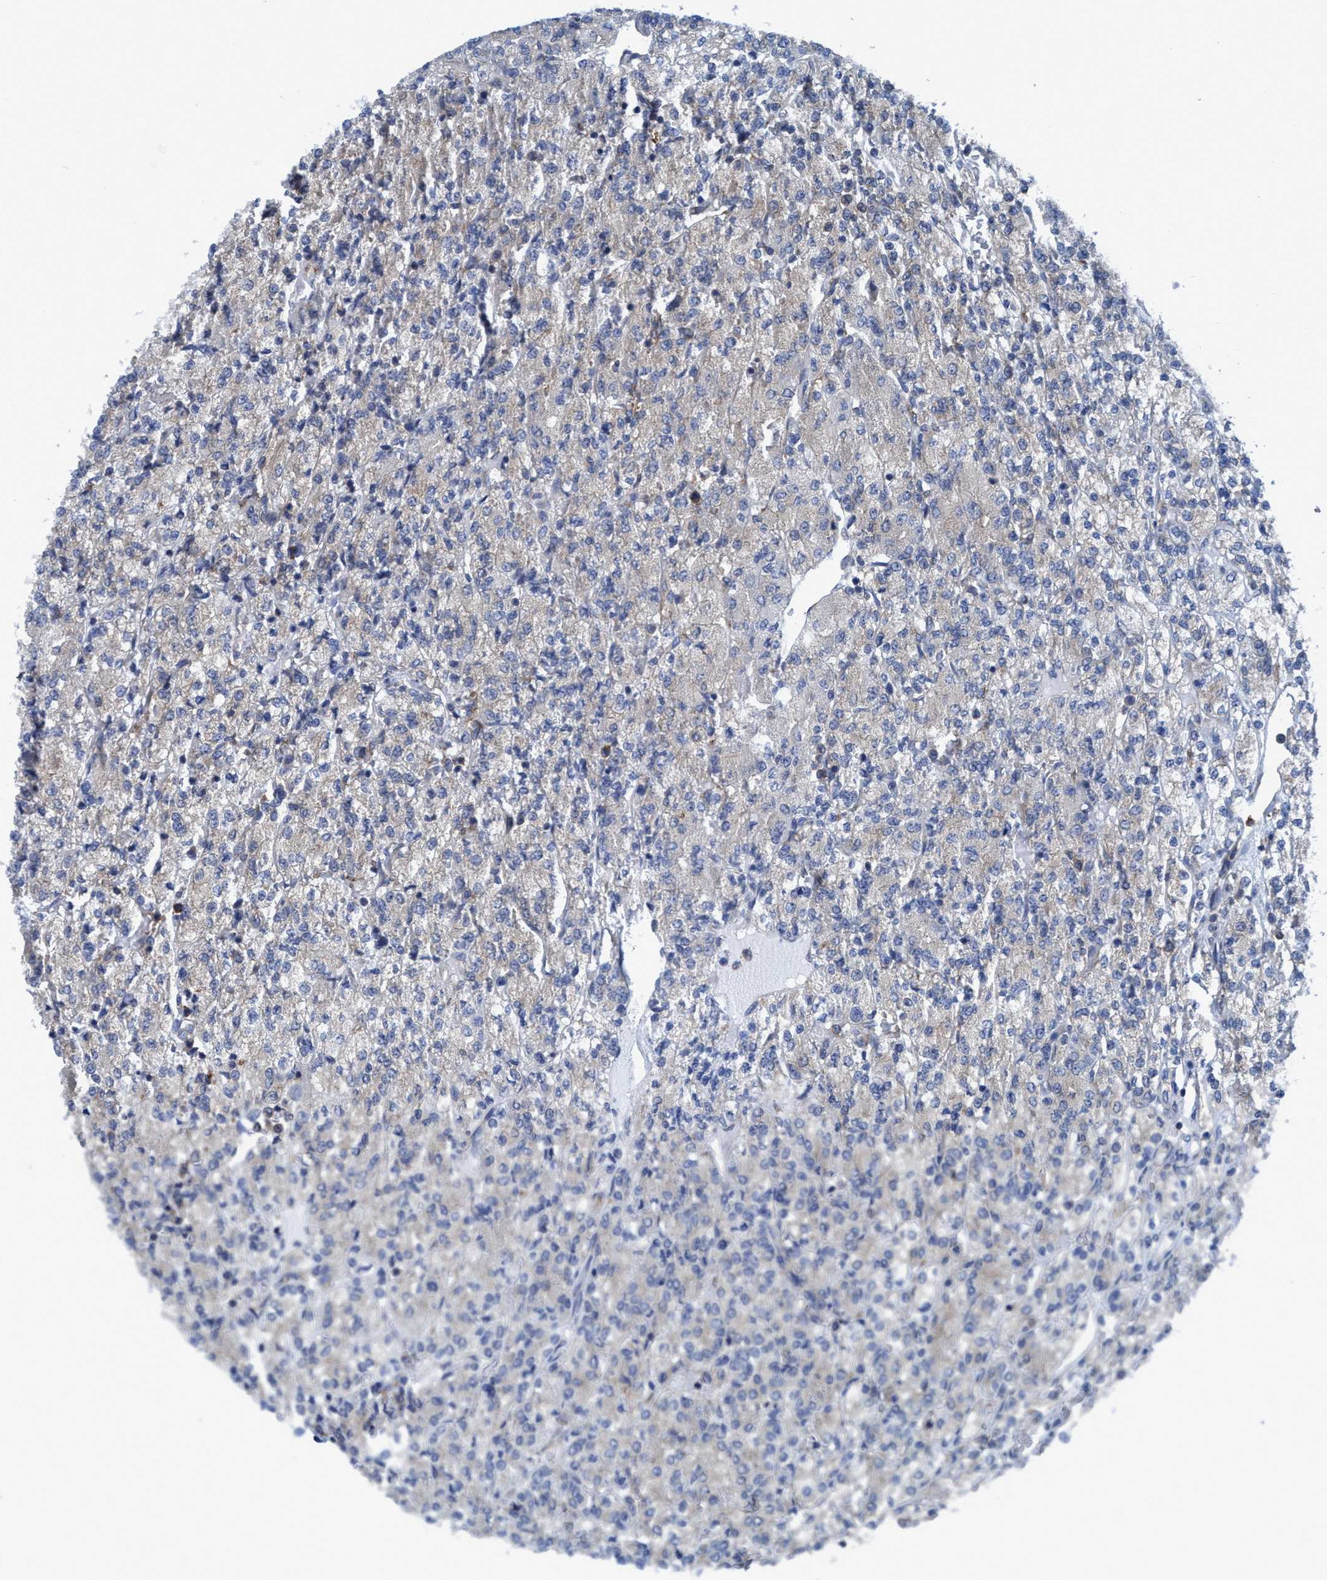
{"staining": {"intensity": "negative", "quantity": "none", "location": "none"}, "tissue": "renal cancer", "cell_type": "Tumor cells", "image_type": "cancer", "snomed": [{"axis": "morphology", "description": "Adenocarcinoma, NOS"}, {"axis": "topography", "description": "Kidney"}], "caption": "Photomicrograph shows no protein positivity in tumor cells of renal cancer (adenocarcinoma) tissue.", "gene": "NMT1", "patient": {"sex": "male", "age": 77}}